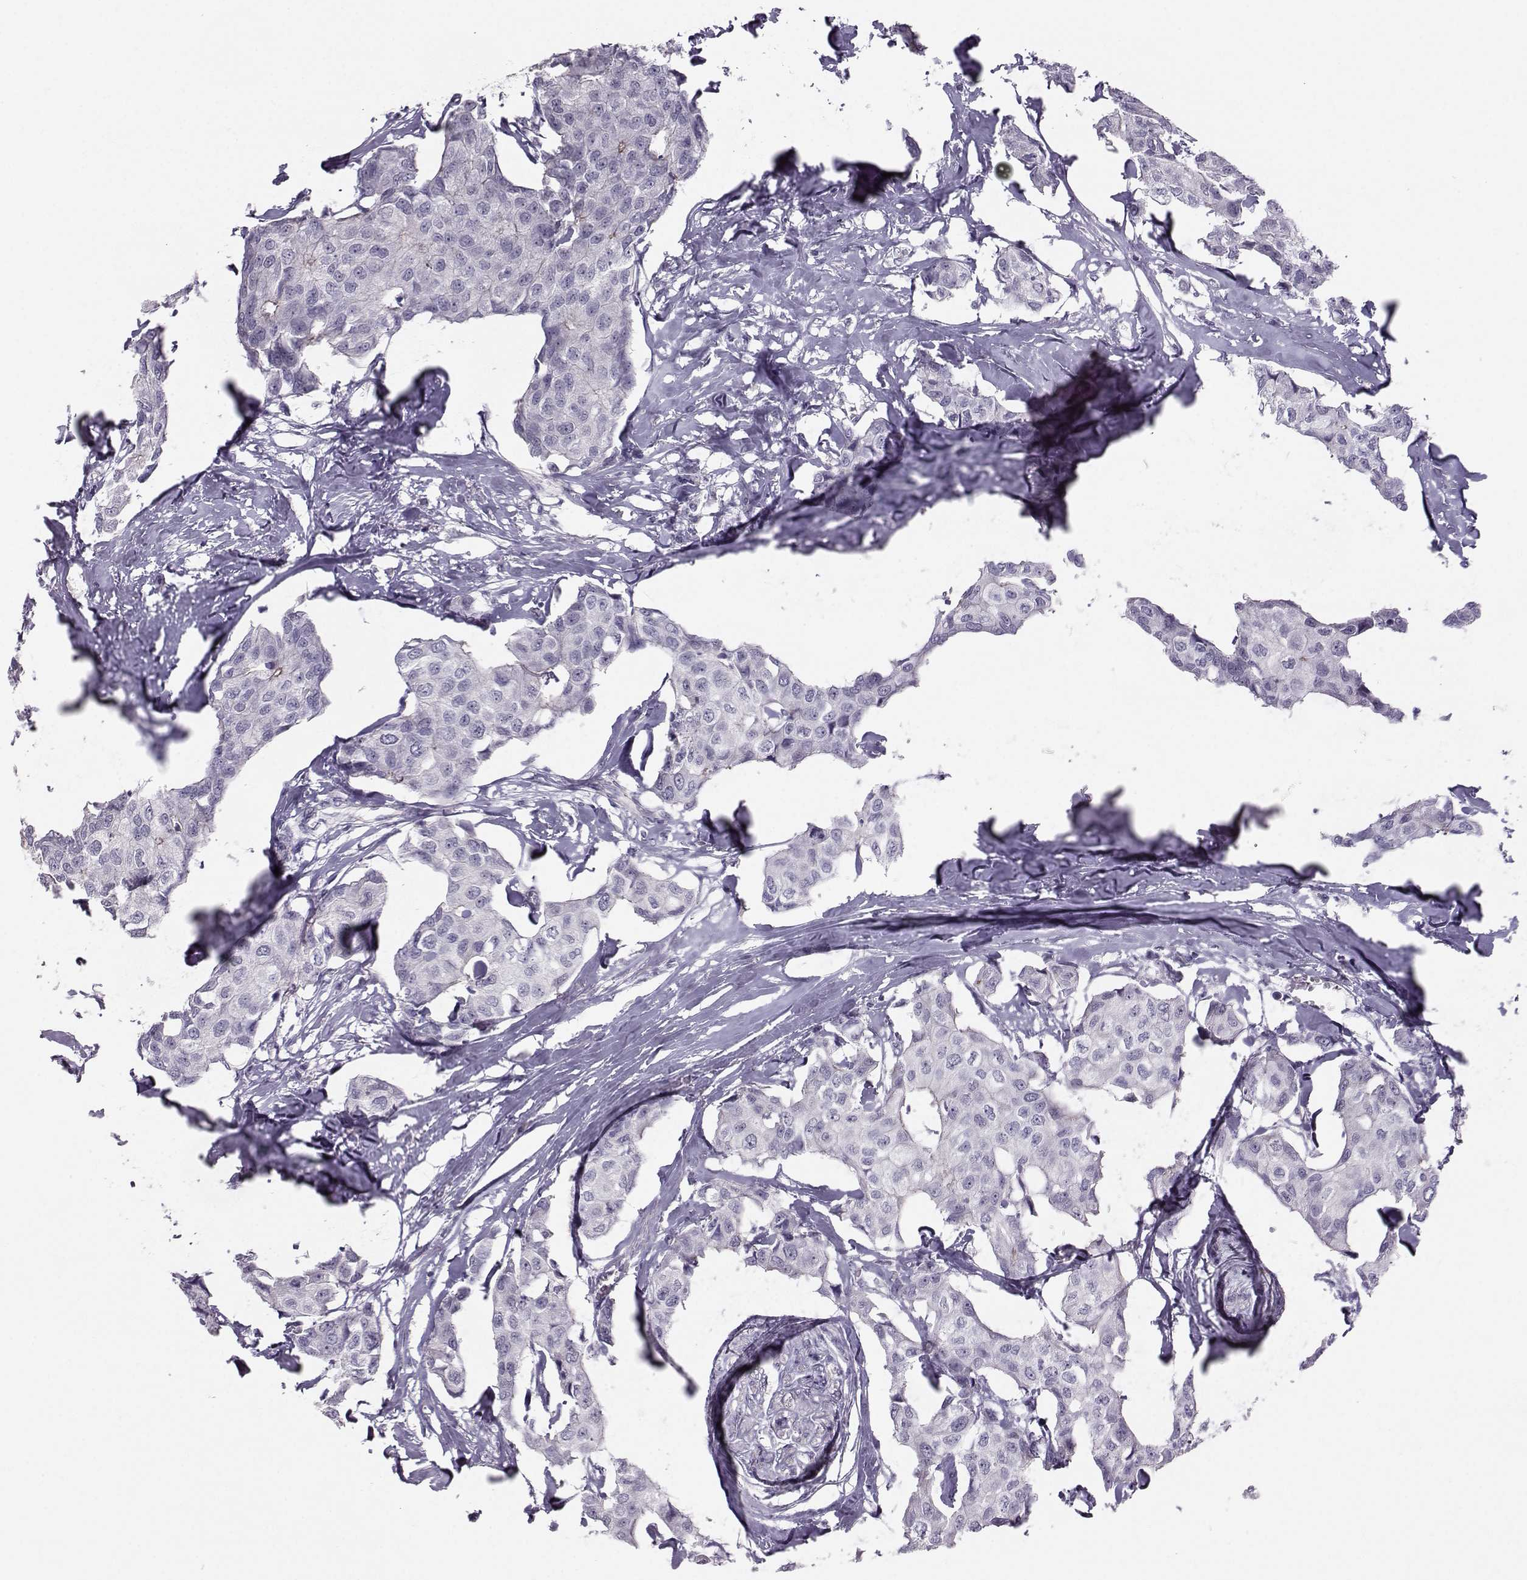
{"staining": {"intensity": "negative", "quantity": "none", "location": "none"}, "tissue": "breast cancer", "cell_type": "Tumor cells", "image_type": "cancer", "snomed": [{"axis": "morphology", "description": "Duct carcinoma"}, {"axis": "topography", "description": "Breast"}], "caption": "A high-resolution micrograph shows immunohistochemistry staining of breast cancer, which demonstrates no significant expression in tumor cells.", "gene": "MAST1", "patient": {"sex": "female", "age": 80}}